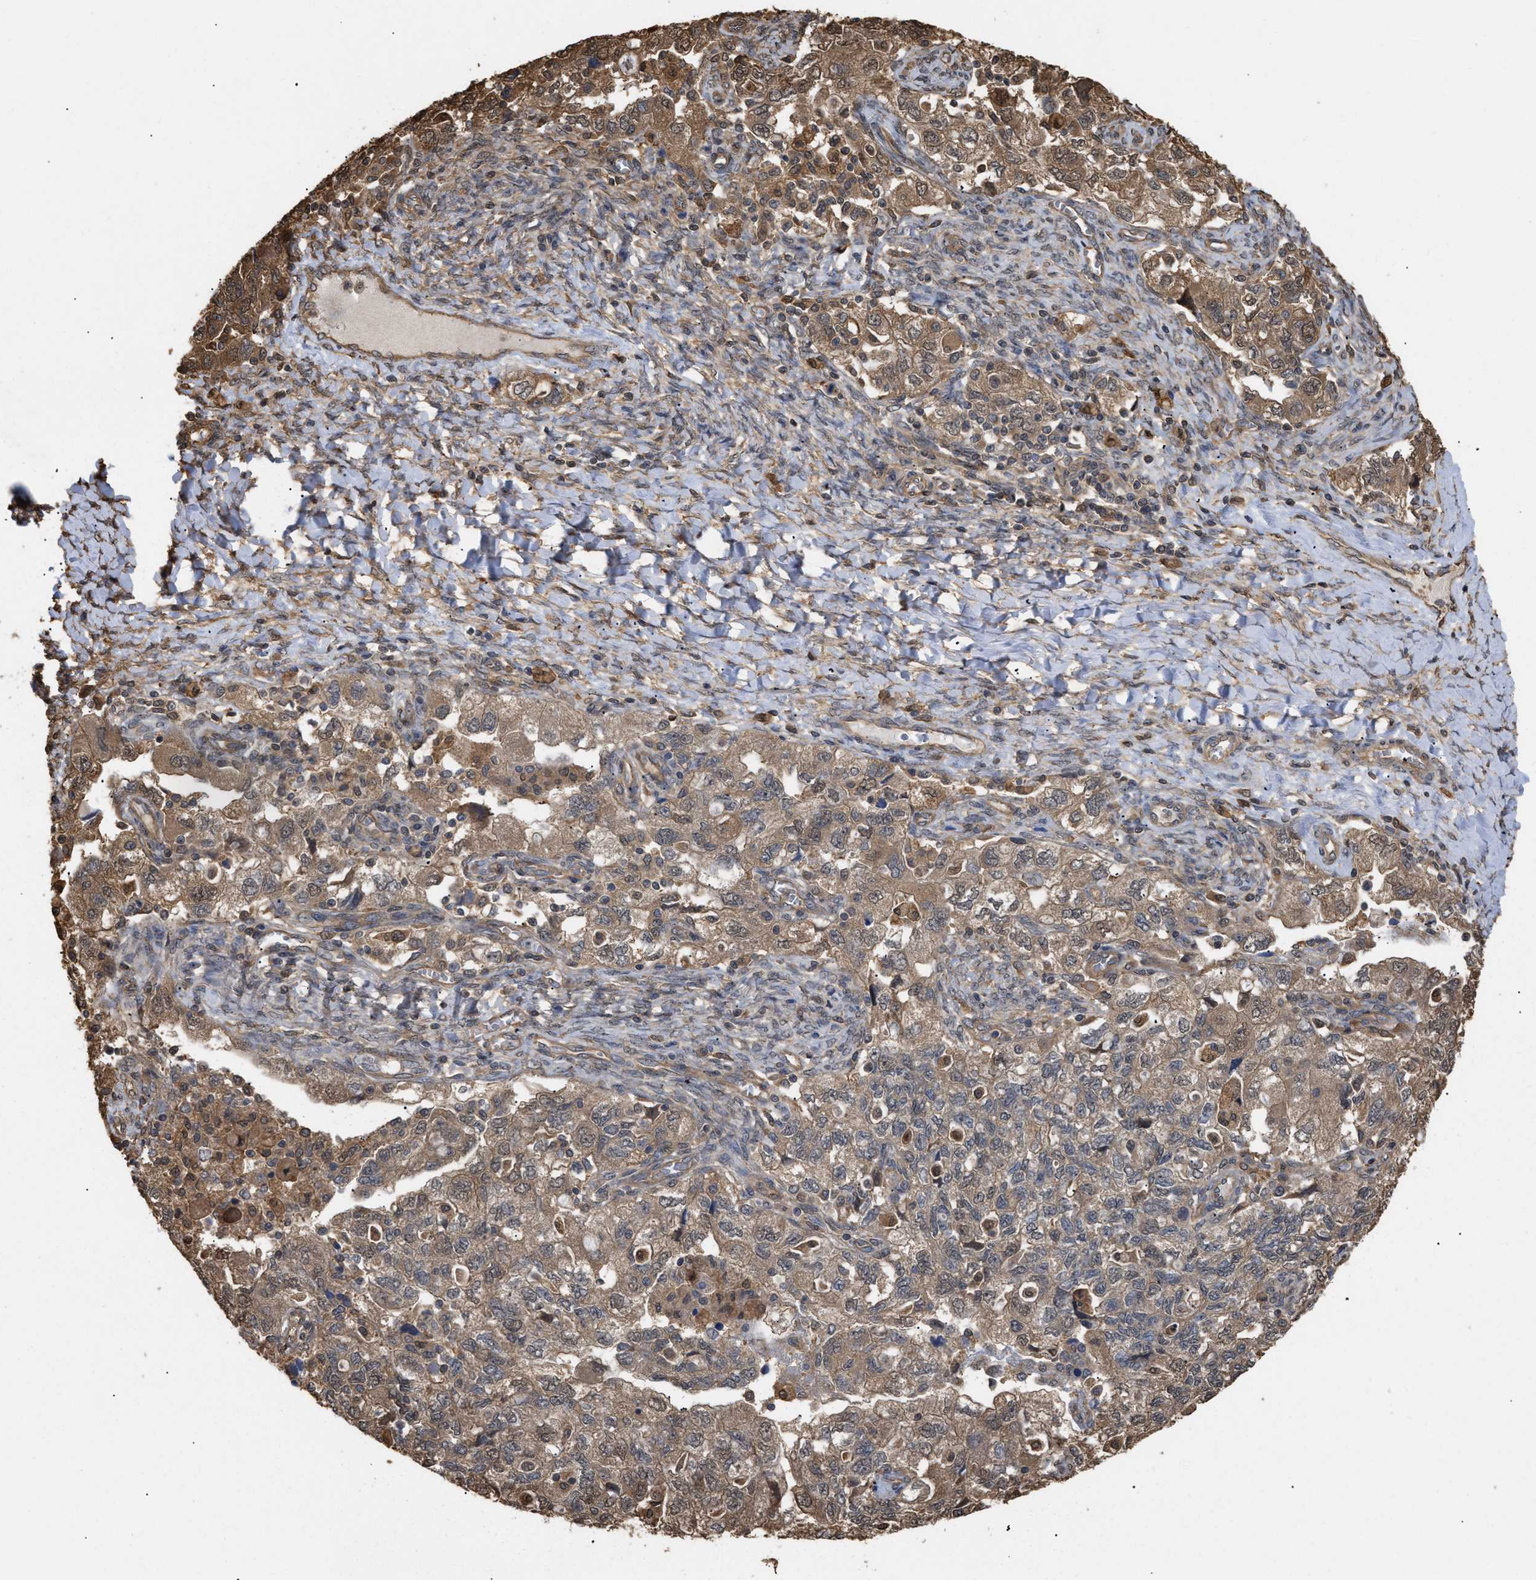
{"staining": {"intensity": "moderate", "quantity": ">75%", "location": "cytoplasmic/membranous"}, "tissue": "ovarian cancer", "cell_type": "Tumor cells", "image_type": "cancer", "snomed": [{"axis": "morphology", "description": "Carcinoma, NOS"}, {"axis": "morphology", "description": "Cystadenocarcinoma, serous, NOS"}, {"axis": "topography", "description": "Ovary"}], "caption": "A histopathology image showing moderate cytoplasmic/membranous staining in about >75% of tumor cells in ovarian cancer (serous cystadenocarcinoma), as visualized by brown immunohistochemical staining.", "gene": "CALM1", "patient": {"sex": "female", "age": 69}}